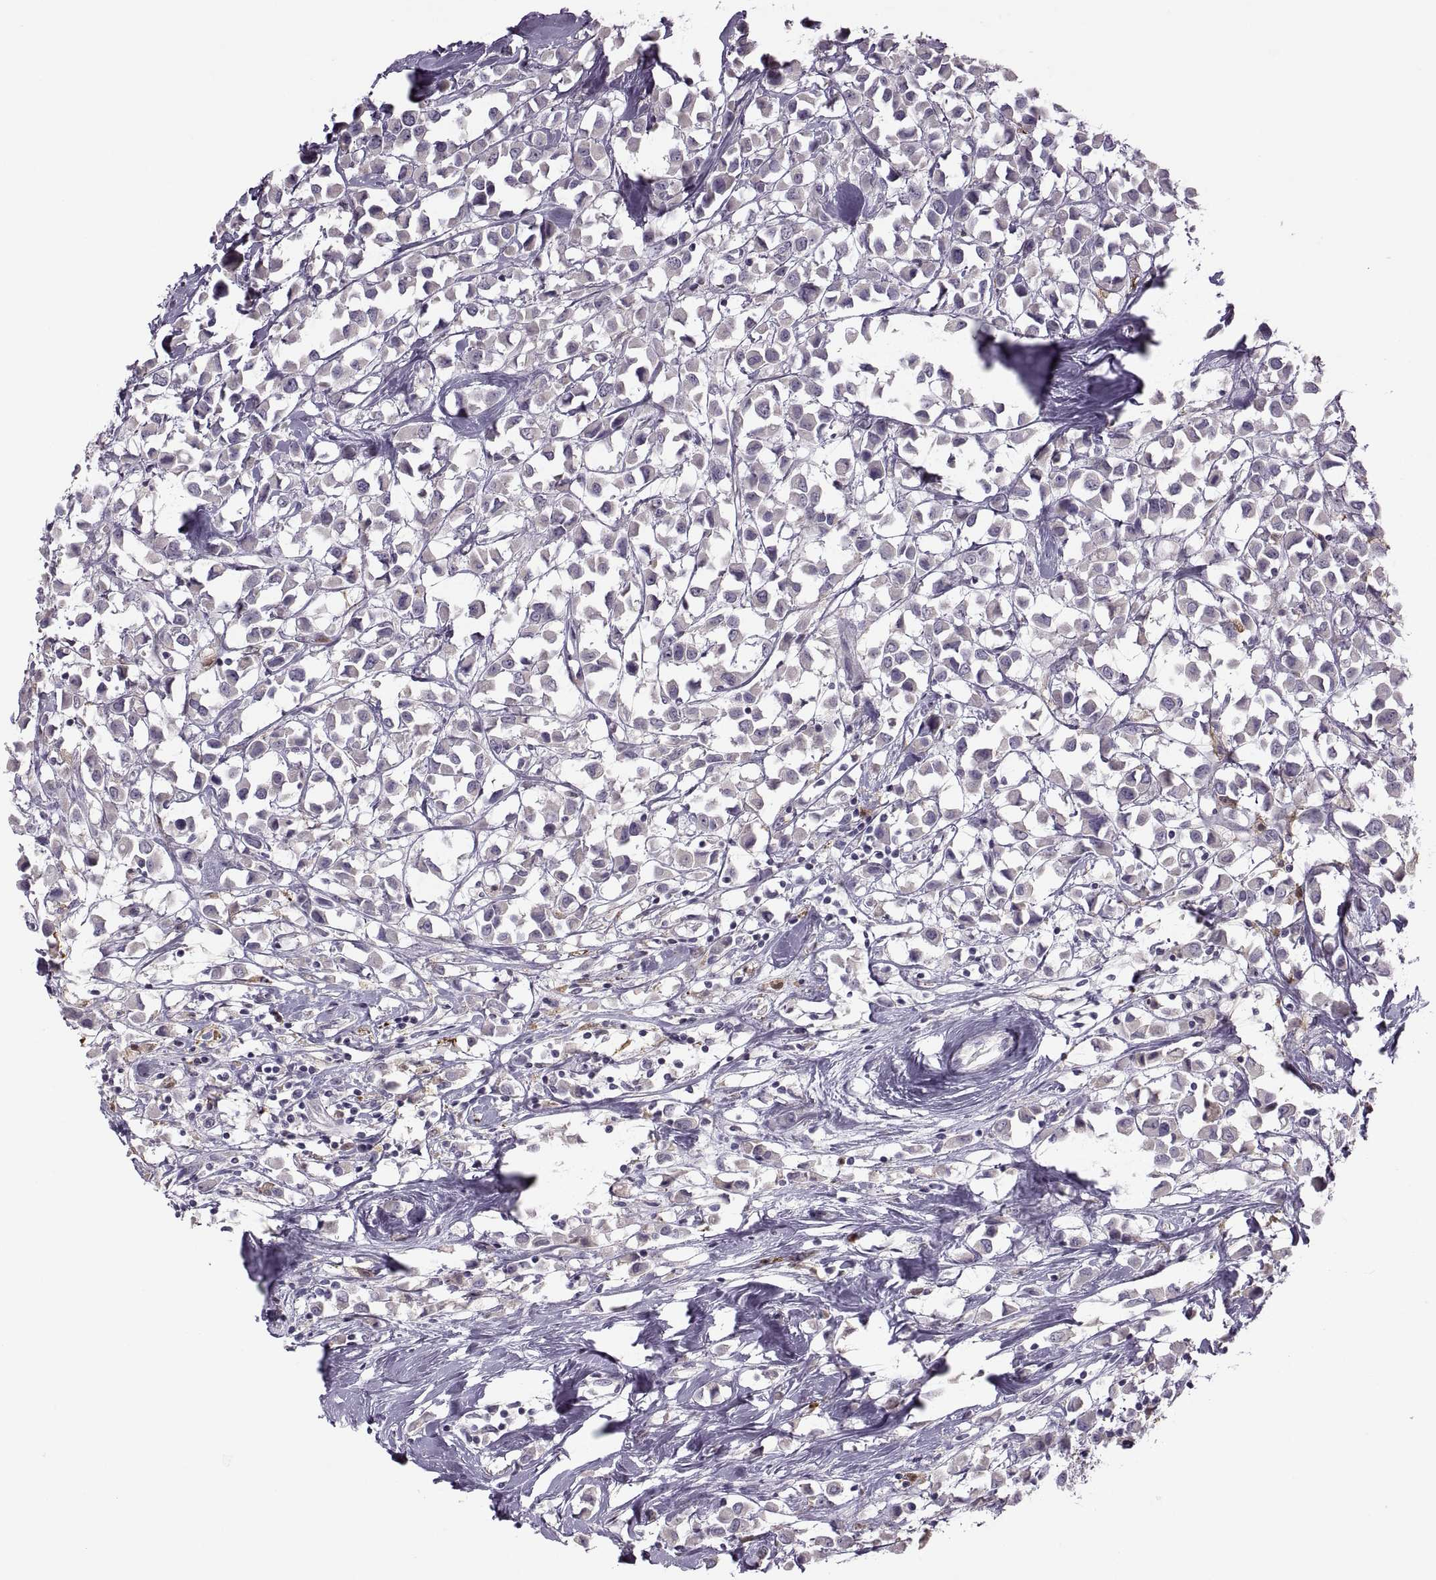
{"staining": {"intensity": "negative", "quantity": "none", "location": "none"}, "tissue": "breast cancer", "cell_type": "Tumor cells", "image_type": "cancer", "snomed": [{"axis": "morphology", "description": "Duct carcinoma"}, {"axis": "topography", "description": "Breast"}], "caption": "The histopathology image exhibits no staining of tumor cells in breast cancer.", "gene": "H2AP", "patient": {"sex": "female", "age": 61}}